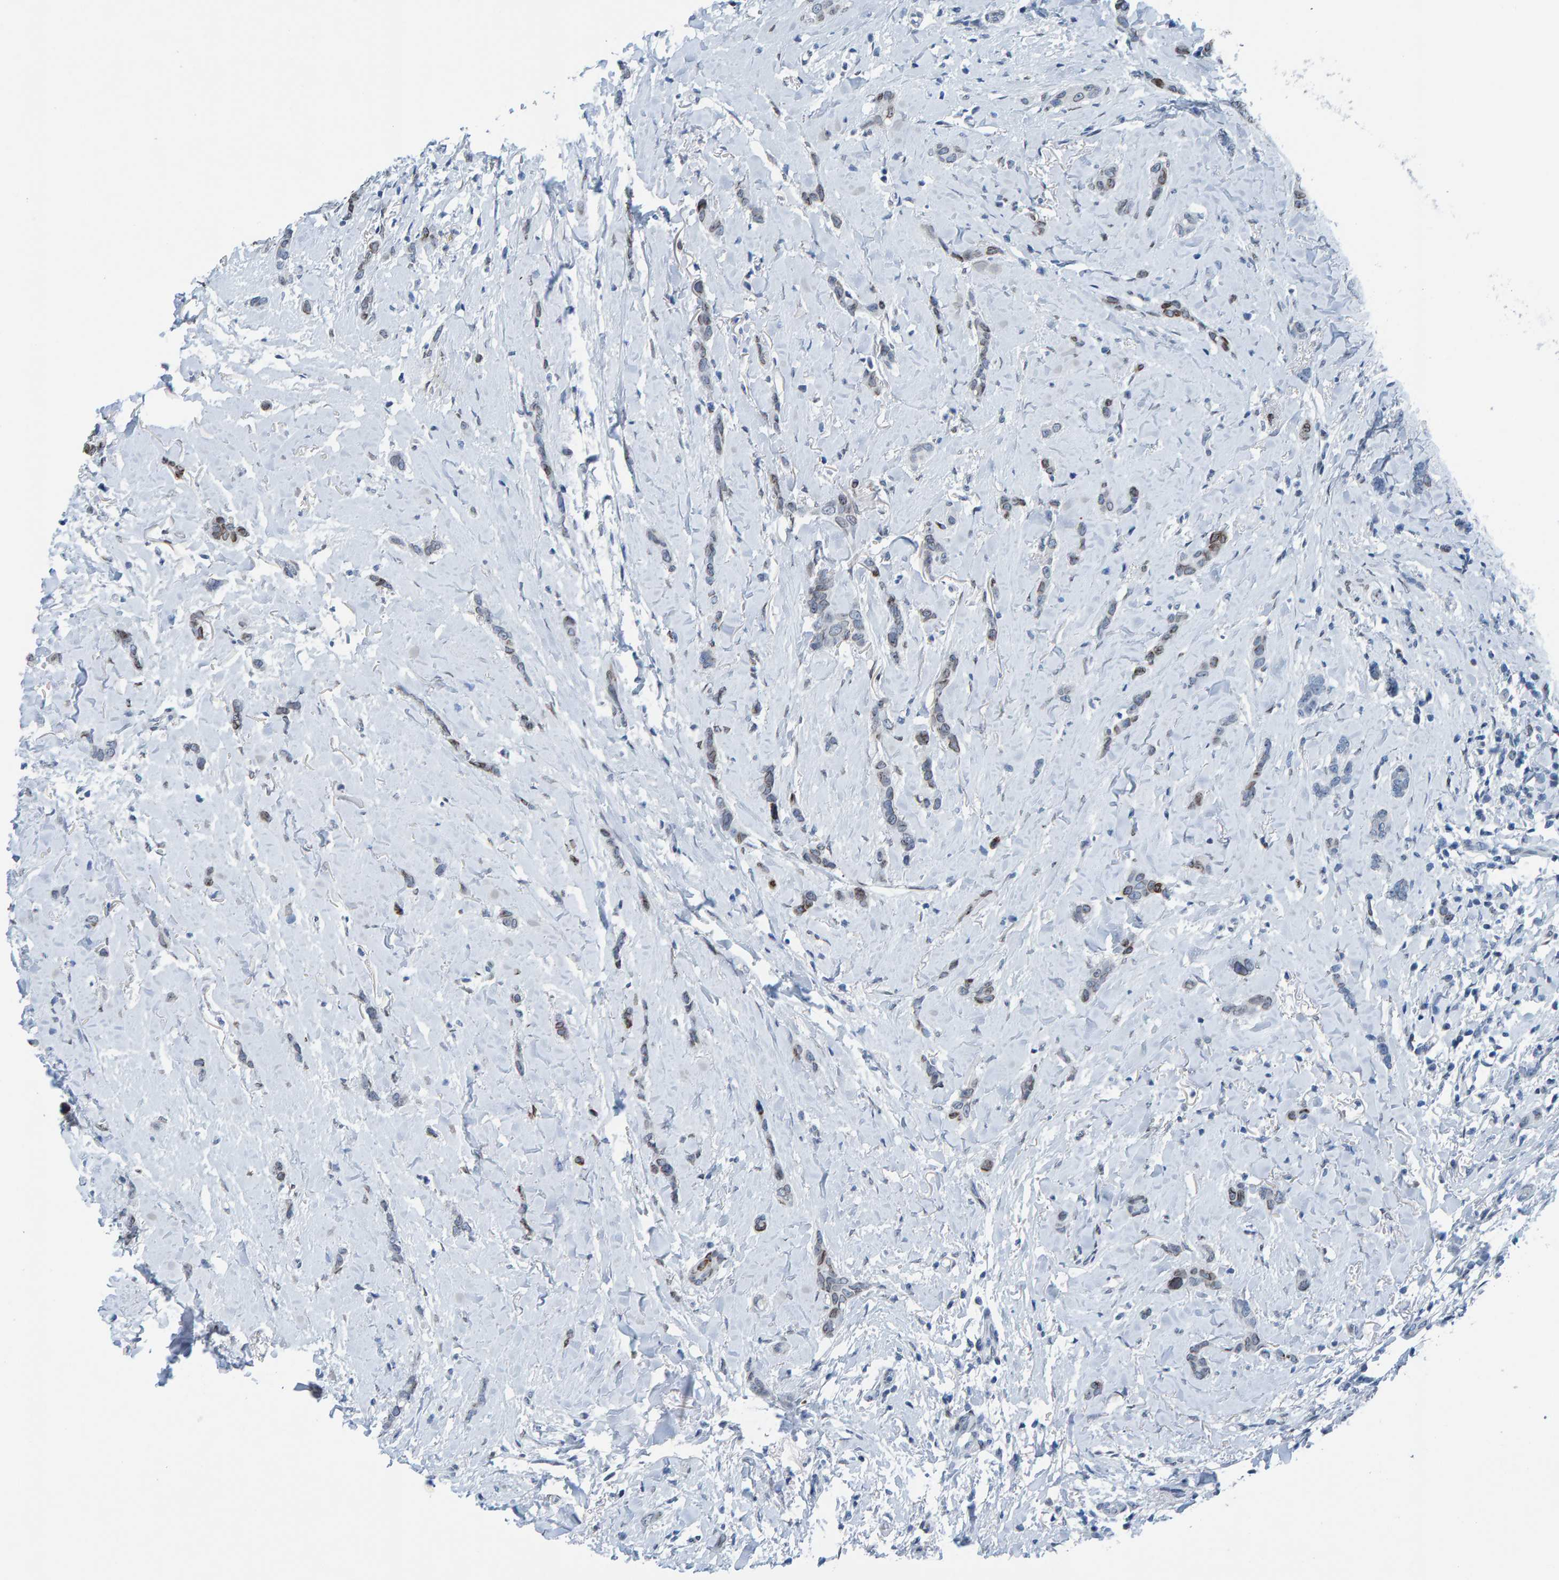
{"staining": {"intensity": "weak", "quantity": "<25%", "location": "cytoplasmic/membranous,nuclear"}, "tissue": "breast cancer", "cell_type": "Tumor cells", "image_type": "cancer", "snomed": [{"axis": "morphology", "description": "Lobular carcinoma"}, {"axis": "topography", "description": "Skin"}, {"axis": "topography", "description": "Breast"}], "caption": "Tumor cells show no significant expression in breast lobular carcinoma. Brightfield microscopy of immunohistochemistry stained with DAB (3,3'-diaminobenzidine) (brown) and hematoxylin (blue), captured at high magnification.", "gene": "LMNB2", "patient": {"sex": "female", "age": 46}}